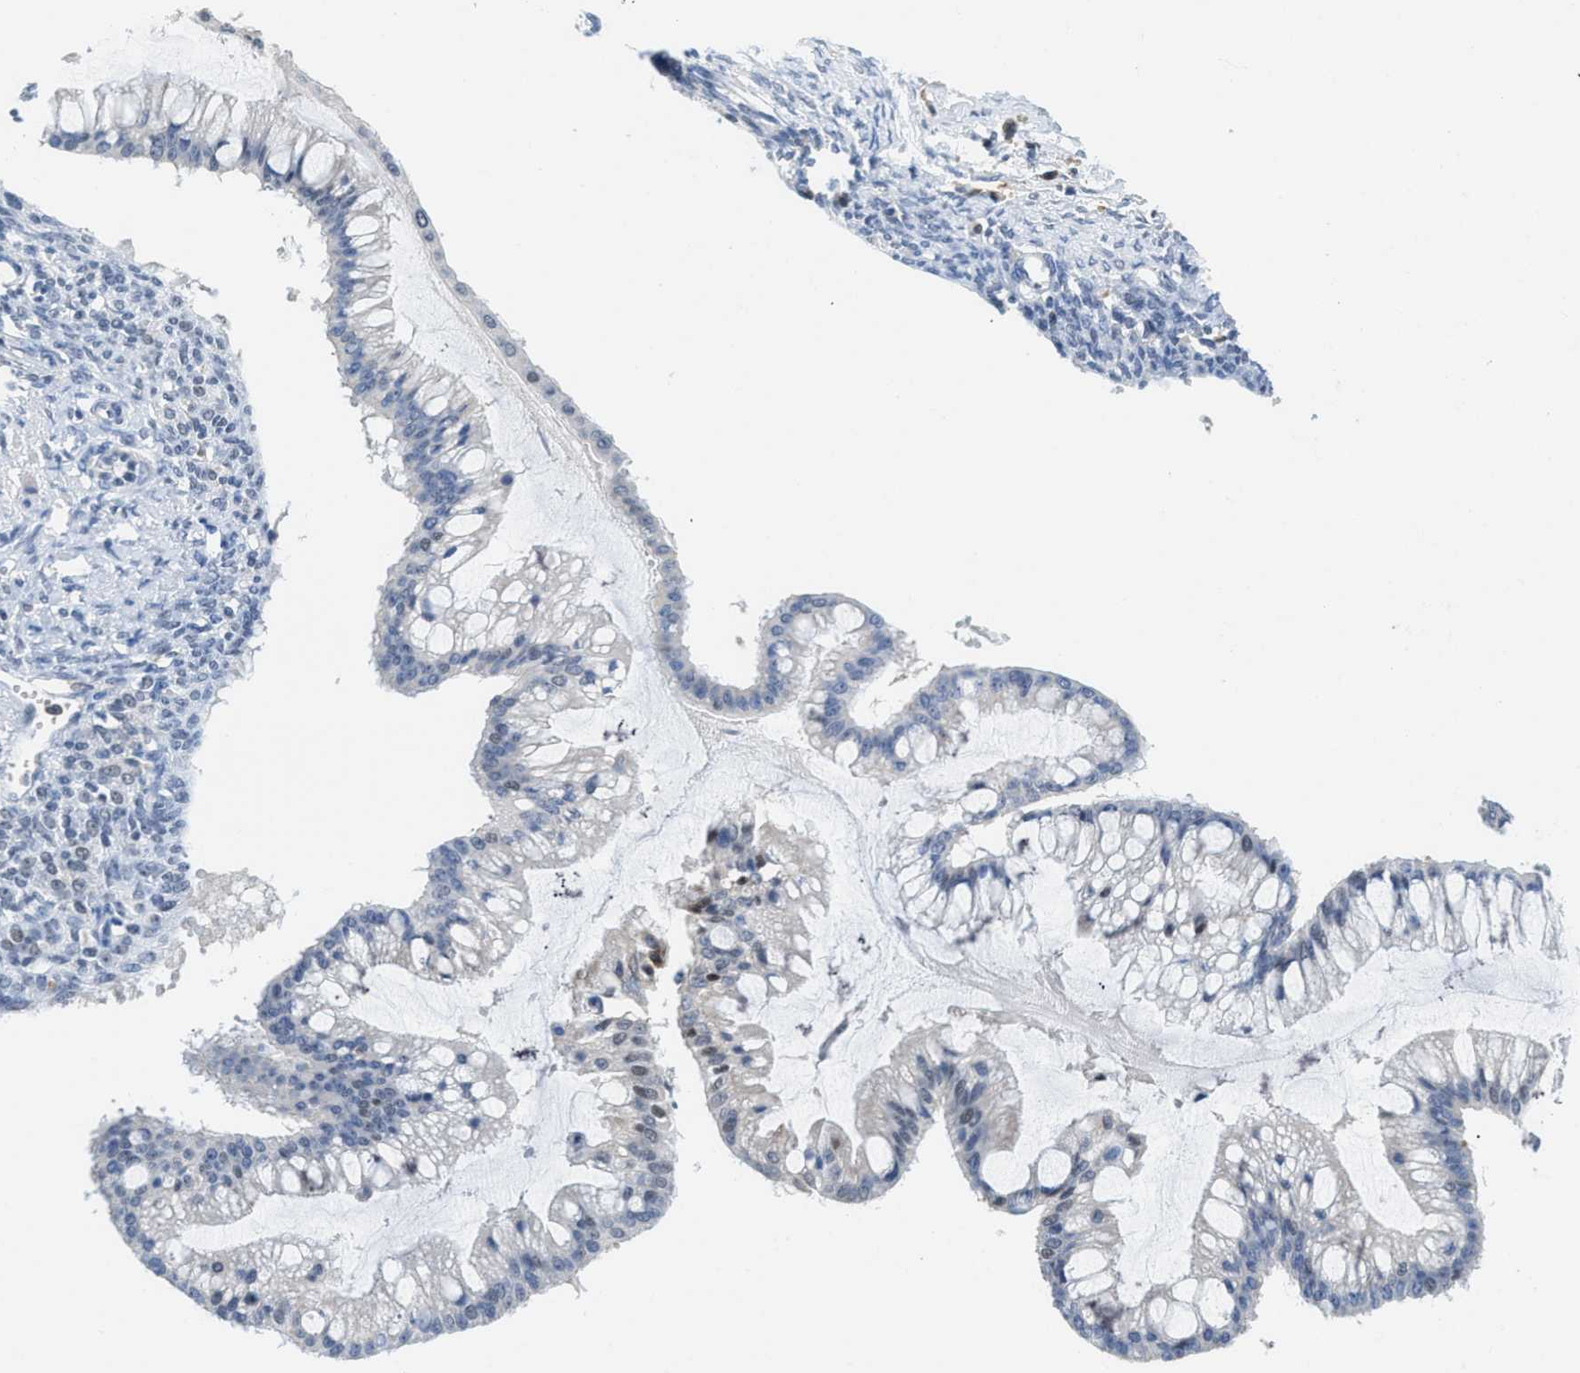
{"staining": {"intensity": "negative", "quantity": "none", "location": "none"}, "tissue": "ovarian cancer", "cell_type": "Tumor cells", "image_type": "cancer", "snomed": [{"axis": "morphology", "description": "Cystadenocarcinoma, mucinous, NOS"}, {"axis": "topography", "description": "Ovary"}], "caption": "Tumor cells are negative for protein expression in human ovarian cancer. (DAB (3,3'-diaminobenzidine) immunohistochemistry, high magnification).", "gene": "FAM151A", "patient": {"sex": "female", "age": 73}}